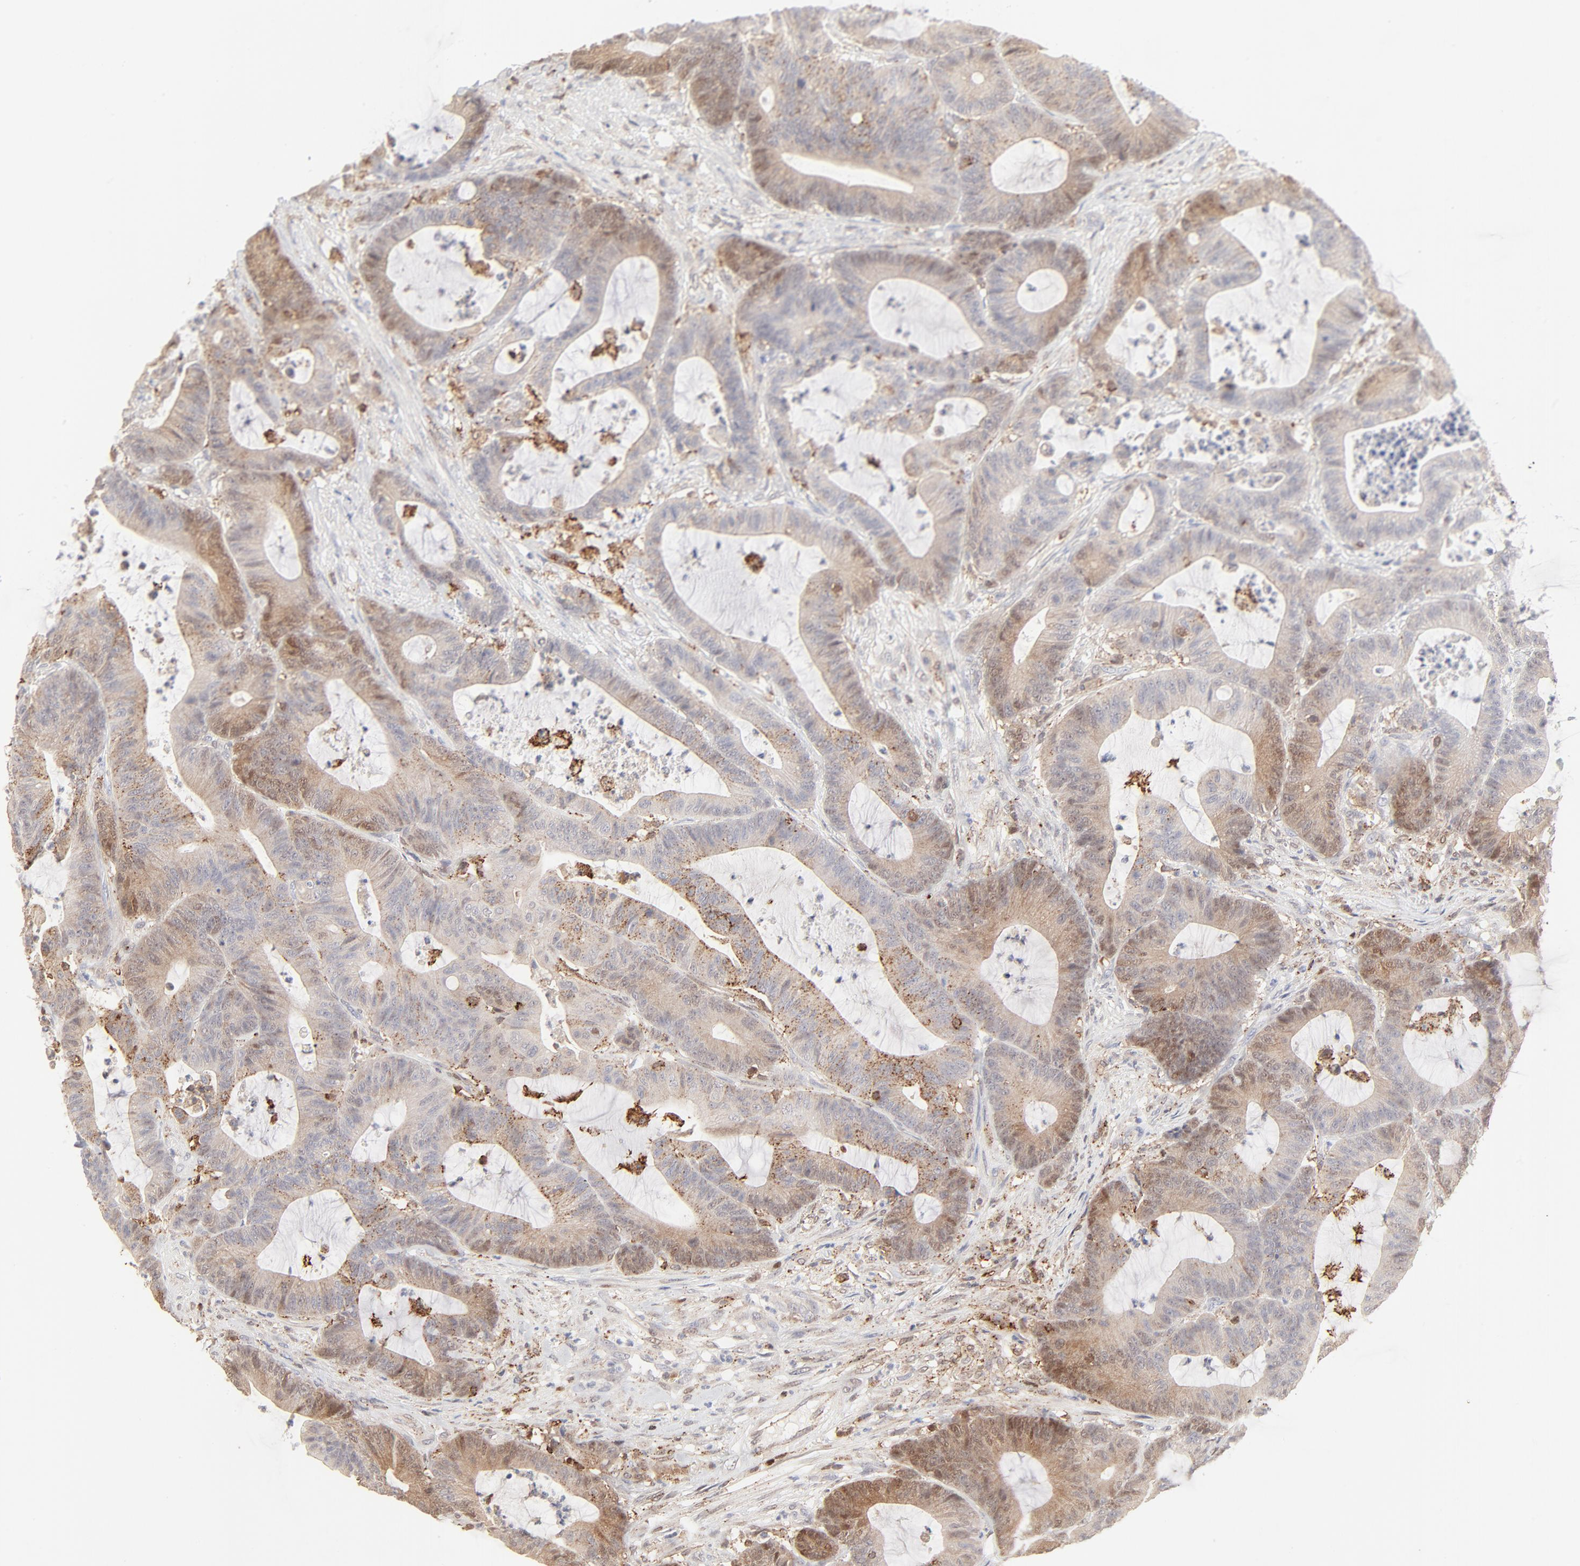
{"staining": {"intensity": "weak", "quantity": "<25%", "location": "cytoplasmic/membranous"}, "tissue": "colorectal cancer", "cell_type": "Tumor cells", "image_type": "cancer", "snomed": [{"axis": "morphology", "description": "Adenocarcinoma, NOS"}, {"axis": "topography", "description": "Colon"}], "caption": "A histopathology image of human adenocarcinoma (colorectal) is negative for staining in tumor cells.", "gene": "CDK6", "patient": {"sex": "female", "age": 84}}